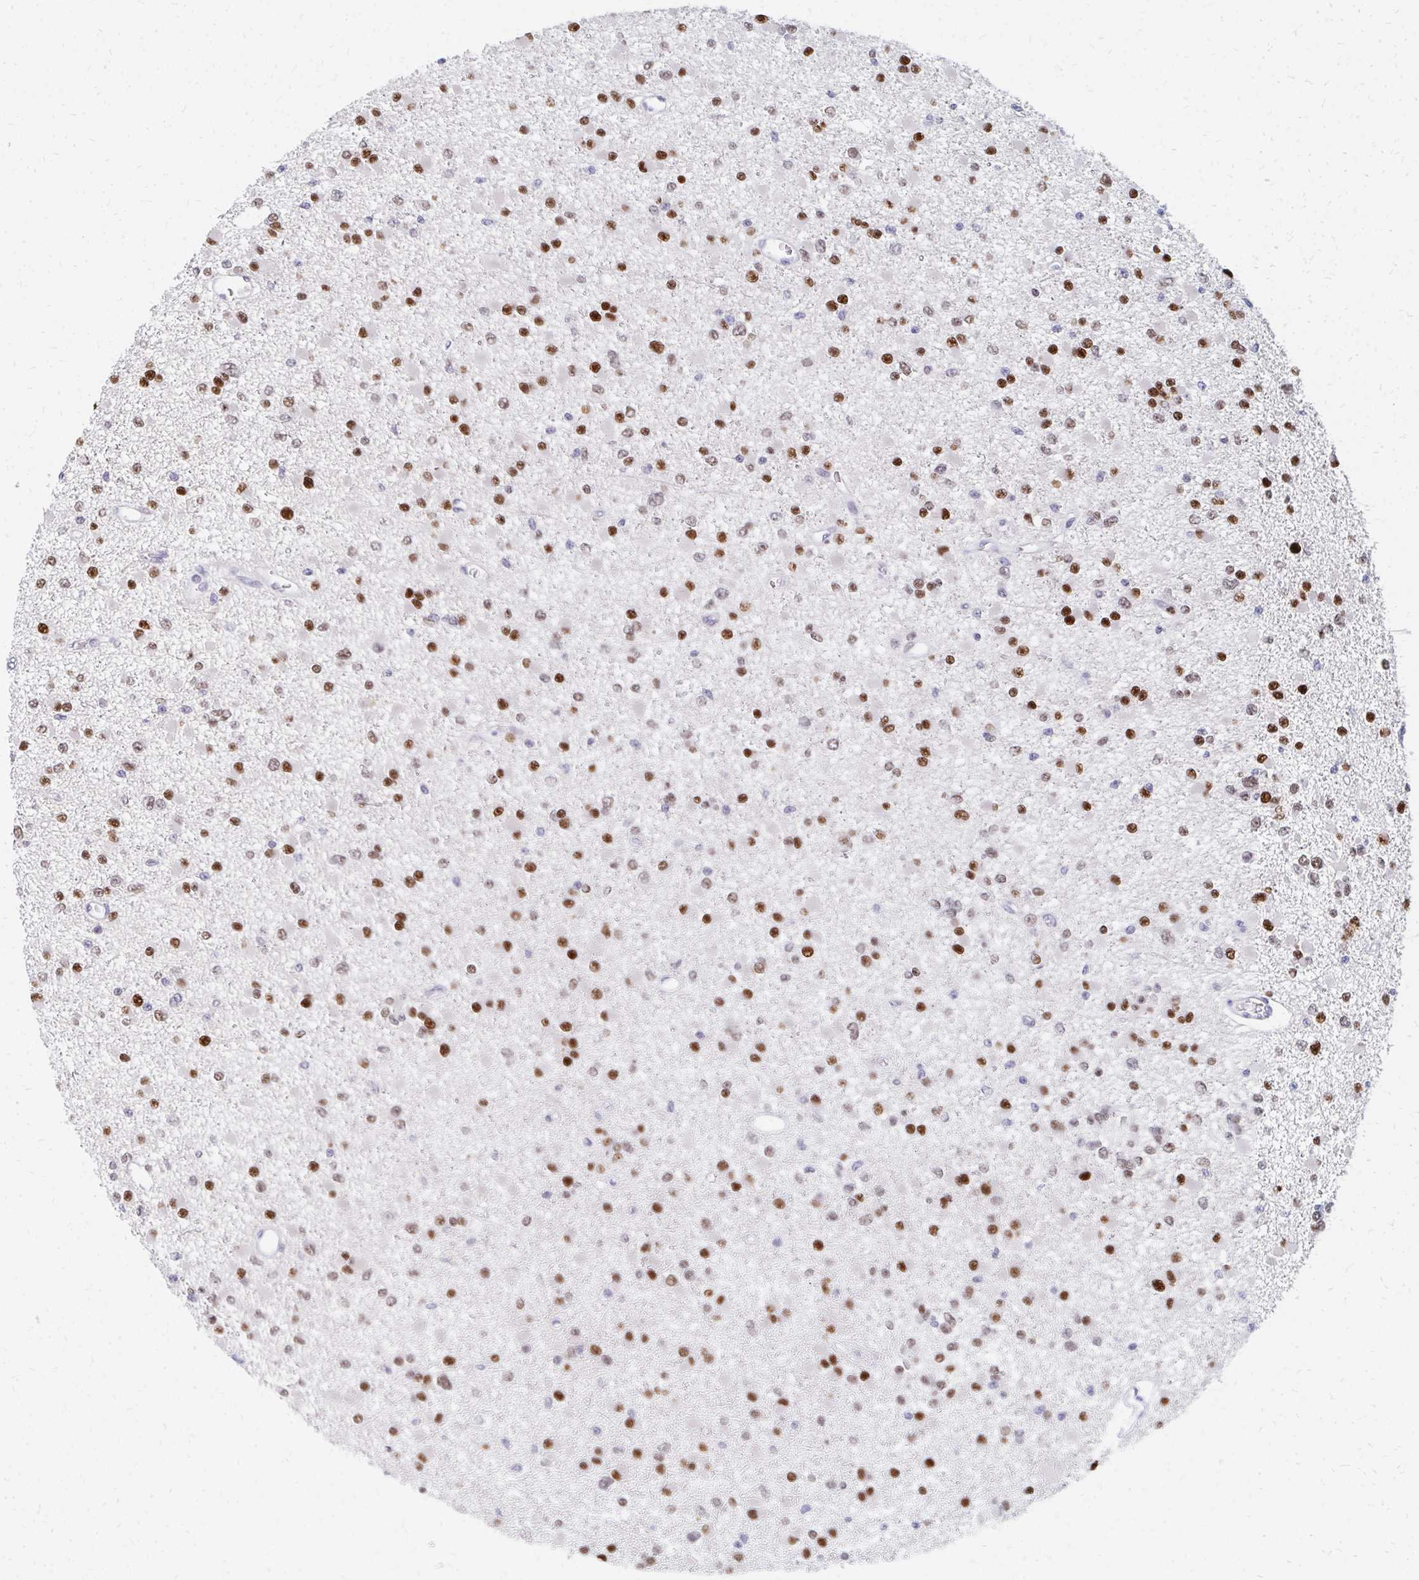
{"staining": {"intensity": "strong", "quantity": ">75%", "location": "nuclear"}, "tissue": "glioma", "cell_type": "Tumor cells", "image_type": "cancer", "snomed": [{"axis": "morphology", "description": "Glioma, malignant, Low grade"}, {"axis": "topography", "description": "Brain"}], "caption": "Protein staining of glioma tissue exhibits strong nuclear staining in approximately >75% of tumor cells.", "gene": "PLK3", "patient": {"sex": "female", "age": 22}}